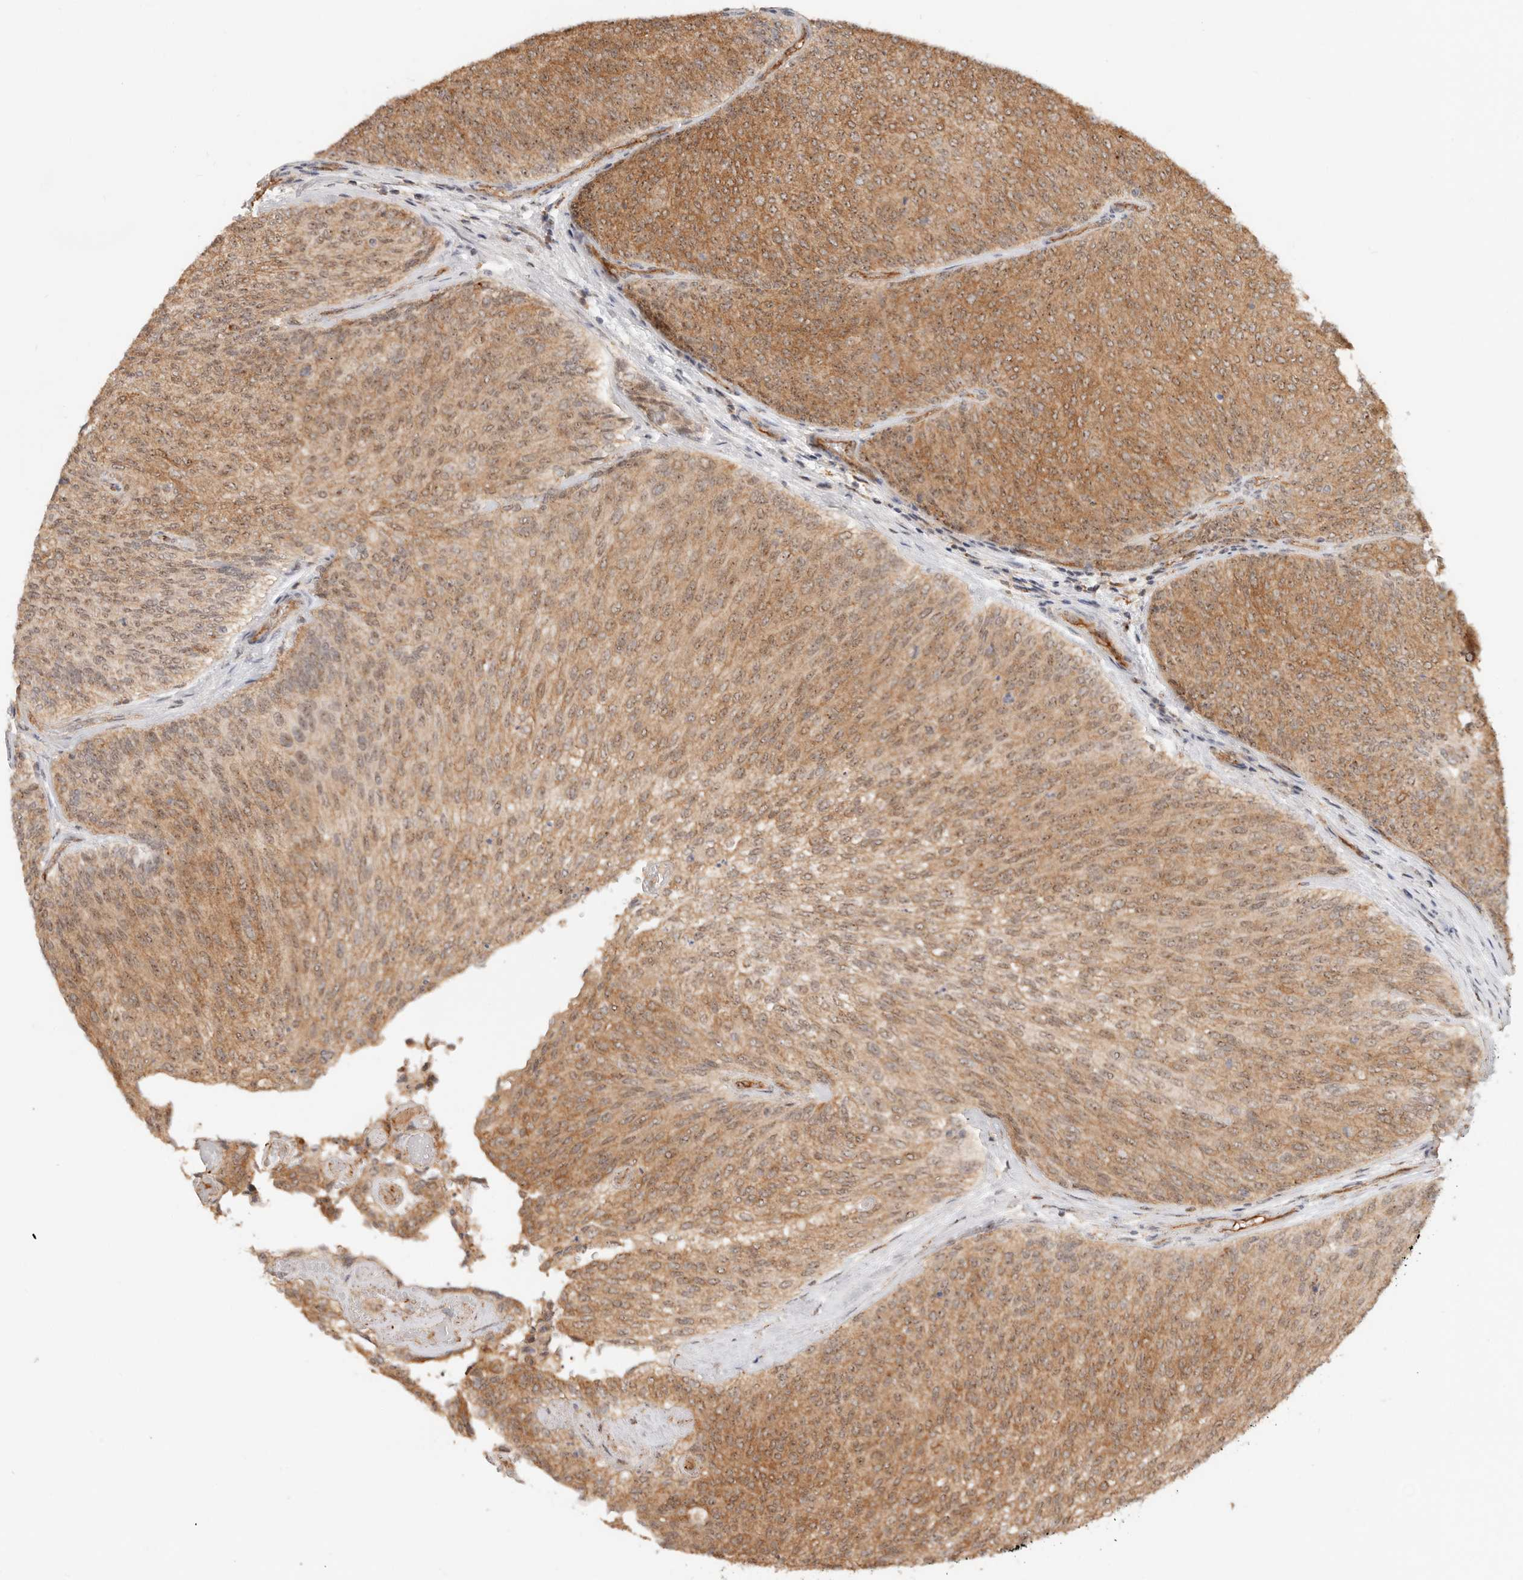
{"staining": {"intensity": "moderate", "quantity": ">75%", "location": "cytoplasmic/membranous,nuclear"}, "tissue": "urothelial cancer", "cell_type": "Tumor cells", "image_type": "cancer", "snomed": [{"axis": "morphology", "description": "Urothelial carcinoma, Low grade"}, {"axis": "topography", "description": "Urinary bladder"}], "caption": "Urothelial carcinoma (low-grade) stained with immunohistochemistry shows moderate cytoplasmic/membranous and nuclear positivity in approximately >75% of tumor cells.", "gene": "HEXD", "patient": {"sex": "female", "age": 79}}